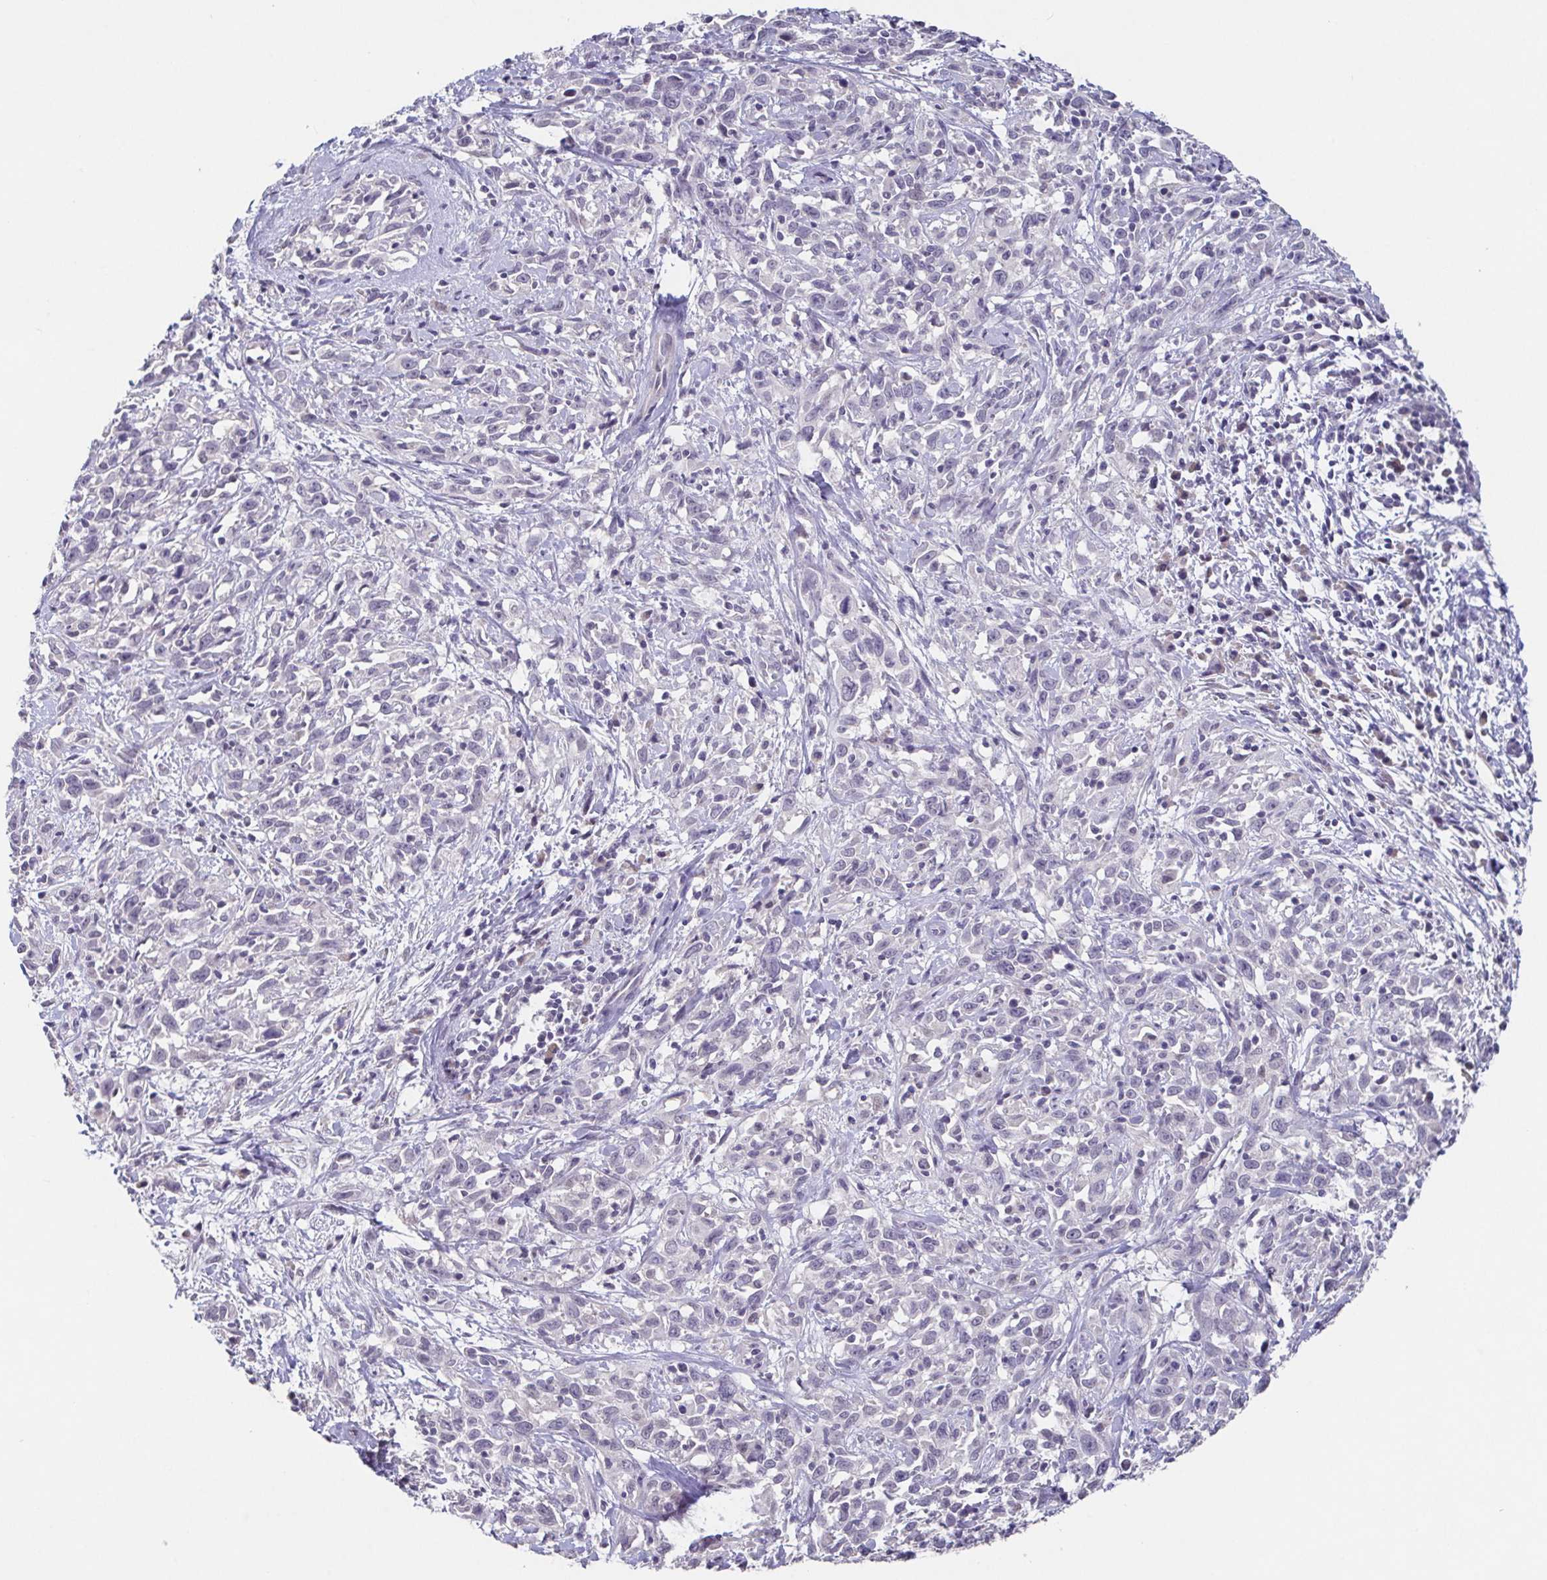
{"staining": {"intensity": "negative", "quantity": "none", "location": "none"}, "tissue": "cervical cancer", "cell_type": "Tumor cells", "image_type": "cancer", "snomed": [{"axis": "morphology", "description": "Adenocarcinoma, NOS"}, {"axis": "topography", "description": "Cervix"}], "caption": "Immunohistochemistry image of cervical adenocarcinoma stained for a protein (brown), which reveals no positivity in tumor cells.", "gene": "GHRL", "patient": {"sex": "female", "age": 40}}